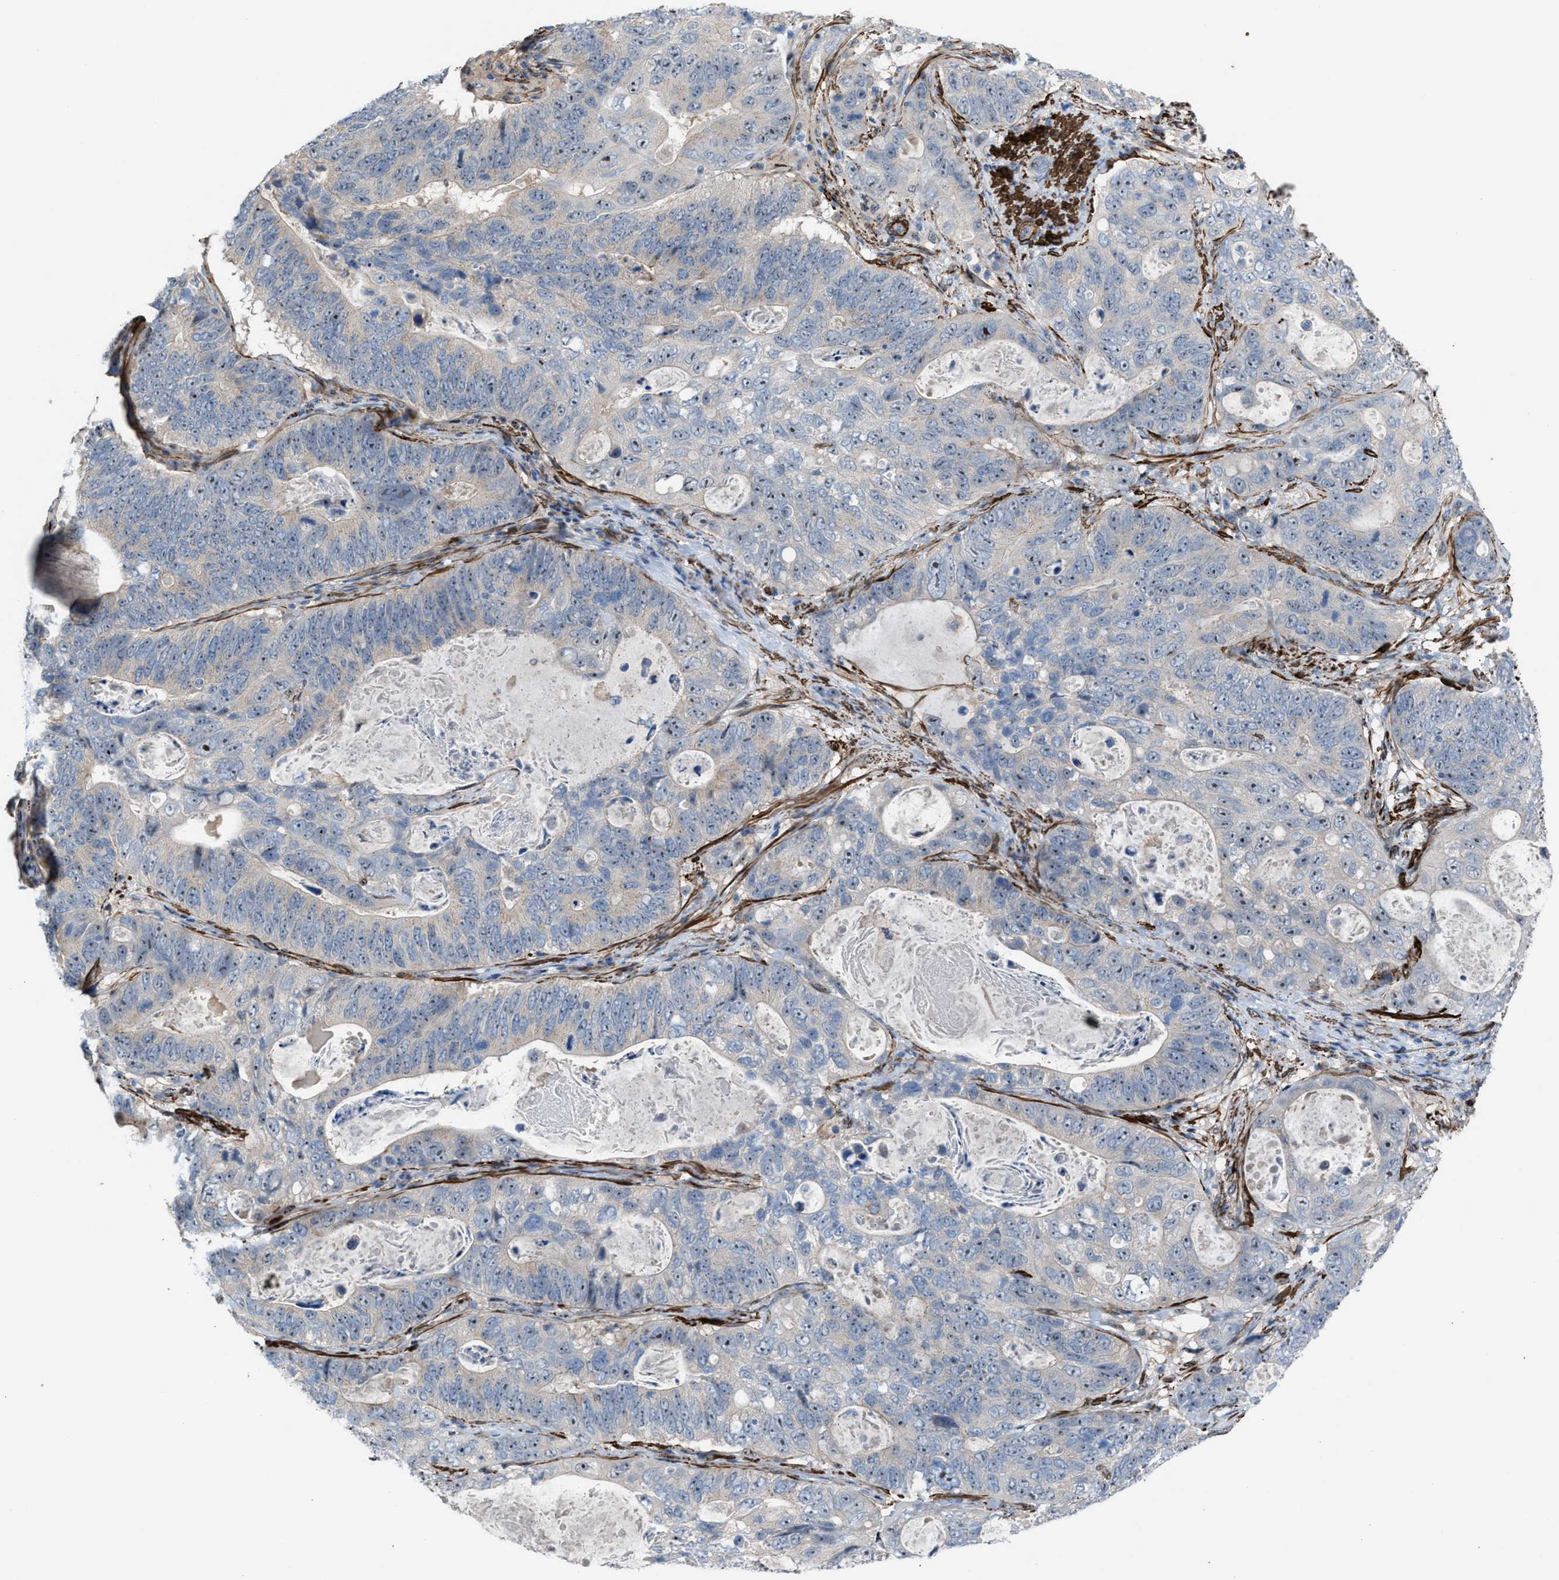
{"staining": {"intensity": "weak", "quantity": ">75%", "location": "nuclear"}, "tissue": "stomach cancer", "cell_type": "Tumor cells", "image_type": "cancer", "snomed": [{"axis": "morphology", "description": "Normal tissue, NOS"}, {"axis": "morphology", "description": "Adenocarcinoma, NOS"}, {"axis": "topography", "description": "Stomach"}], "caption": "Immunohistochemistry (IHC) (DAB) staining of stomach adenocarcinoma shows weak nuclear protein expression in approximately >75% of tumor cells.", "gene": "NQO2", "patient": {"sex": "female", "age": 89}}